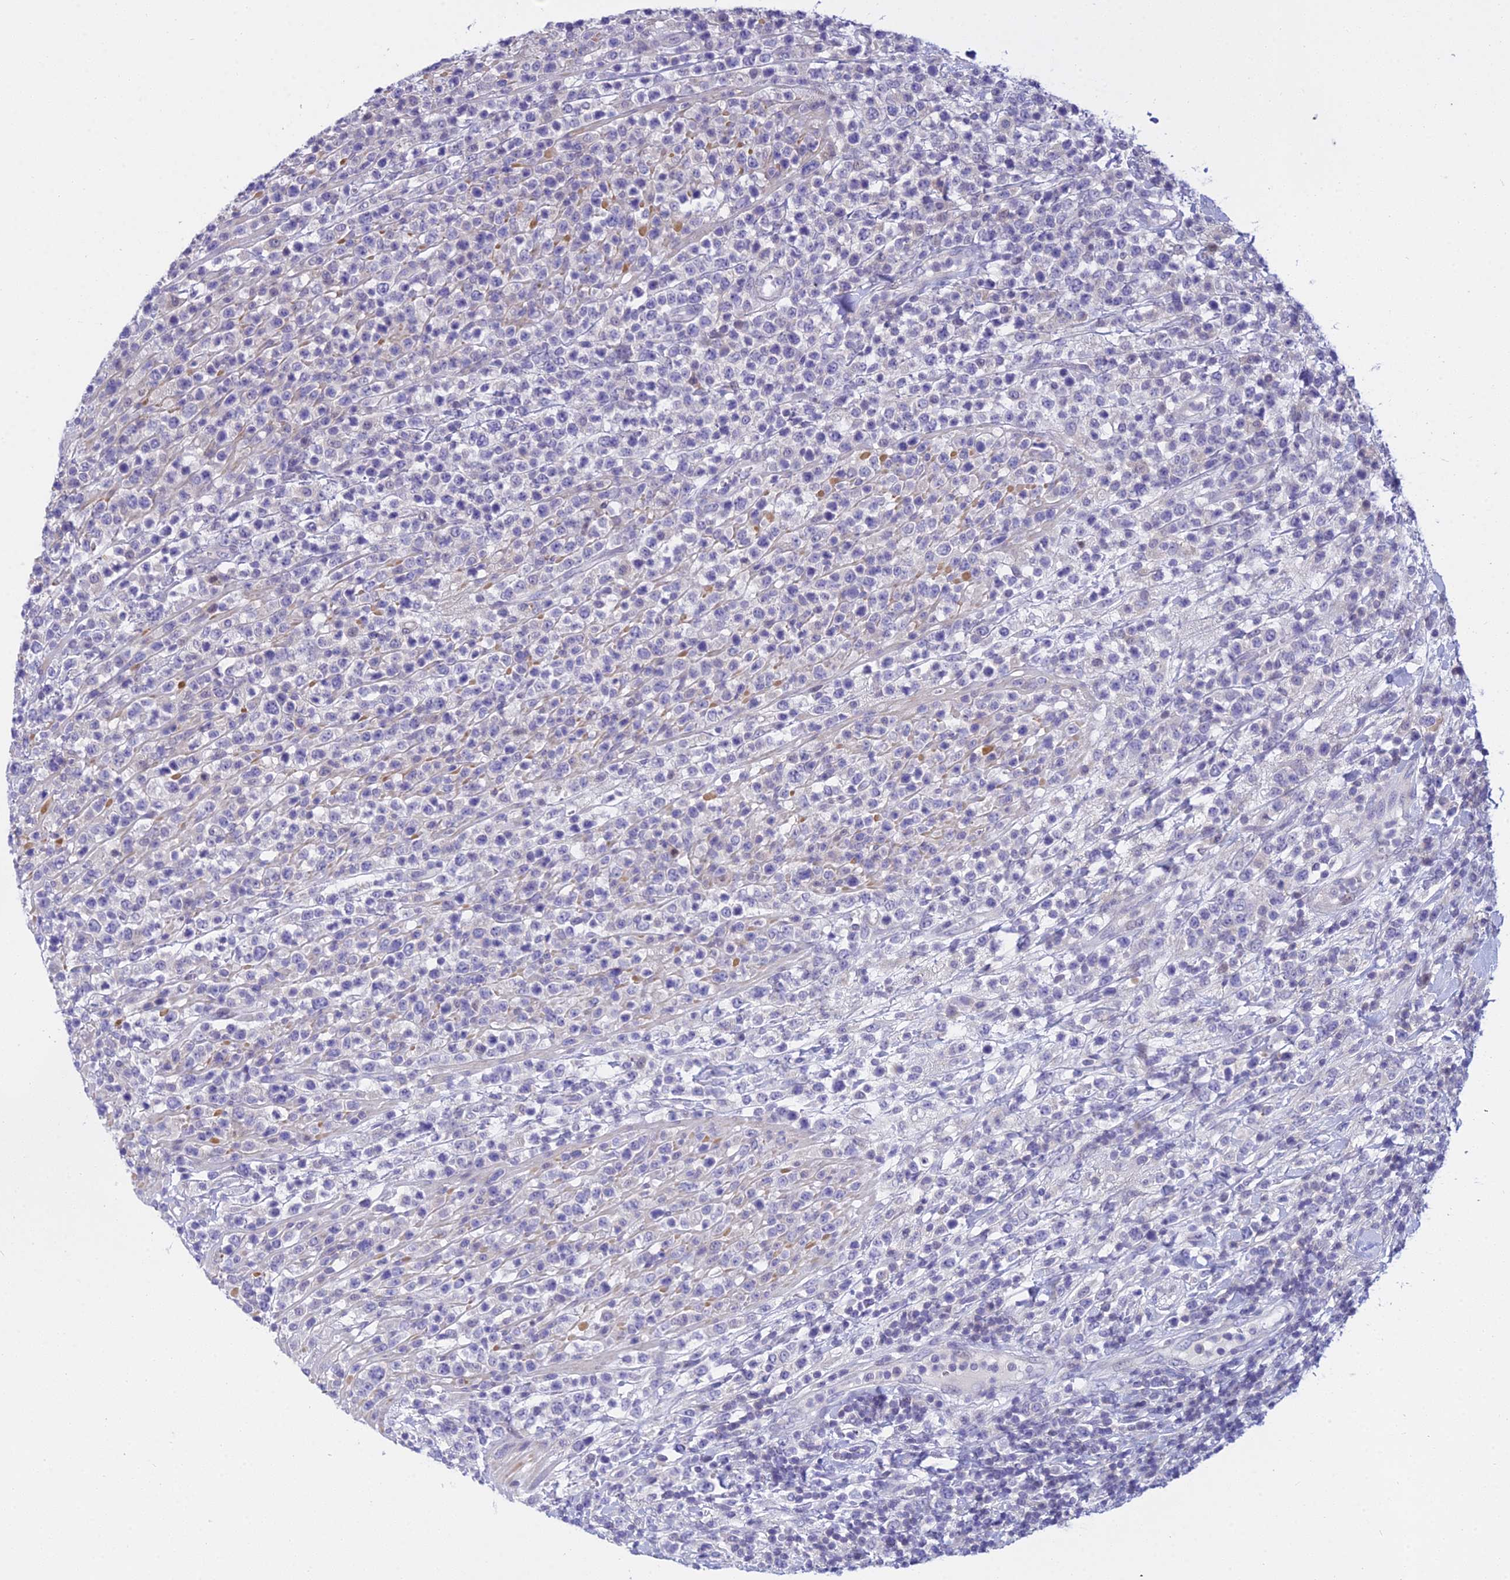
{"staining": {"intensity": "negative", "quantity": "none", "location": "none"}, "tissue": "lymphoma", "cell_type": "Tumor cells", "image_type": "cancer", "snomed": [{"axis": "morphology", "description": "Malignant lymphoma, non-Hodgkin's type, High grade"}, {"axis": "topography", "description": "Colon"}], "caption": "High-grade malignant lymphoma, non-Hodgkin's type stained for a protein using IHC displays no positivity tumor cells.", "gene": "ZMIZ1", "patient": {"sex": "female", "age": 53}}